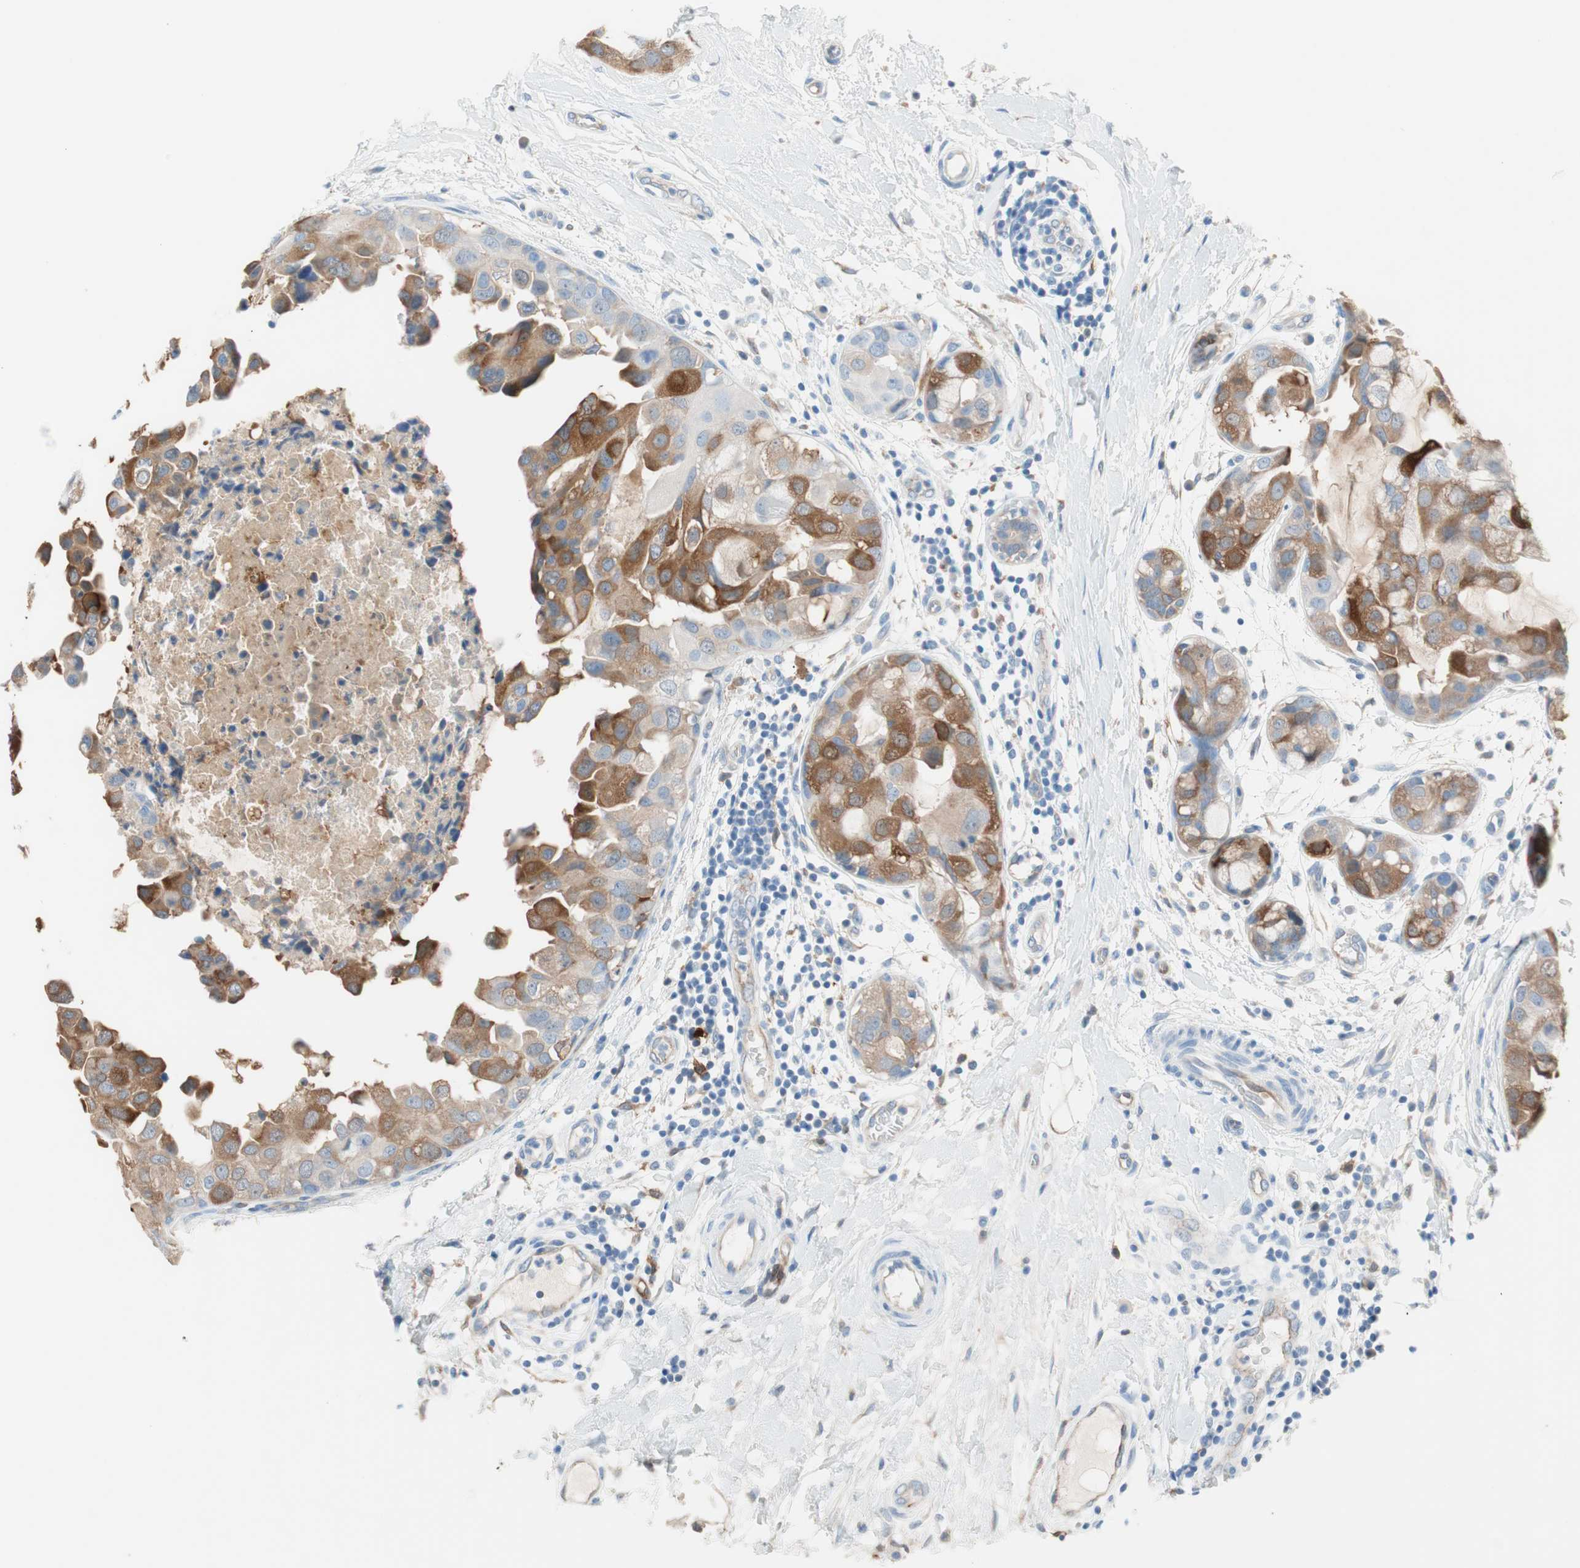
{"staining": {"intensity": "moderate", "quantity": "25%-75%", "location": "cytoplasmic/membranous"}, "tissue": "breast cancer", "cell_type": "Tumor cells", "image_type": "cancer", "snomed": [{"axis": "morphology", "description": "Duct carcinoma"}, {"axis": "topography", "description": "Breast"}], "caption": "Immunohistochemistry of human infiltrating ductal carcinoma (breast) shows medium levels of moderate cytoplasmic/membranous staining in approximately 25%-75% of tumor cells.", "gene": "GLUL", "patient": {"sex": "female", "age": 40}}